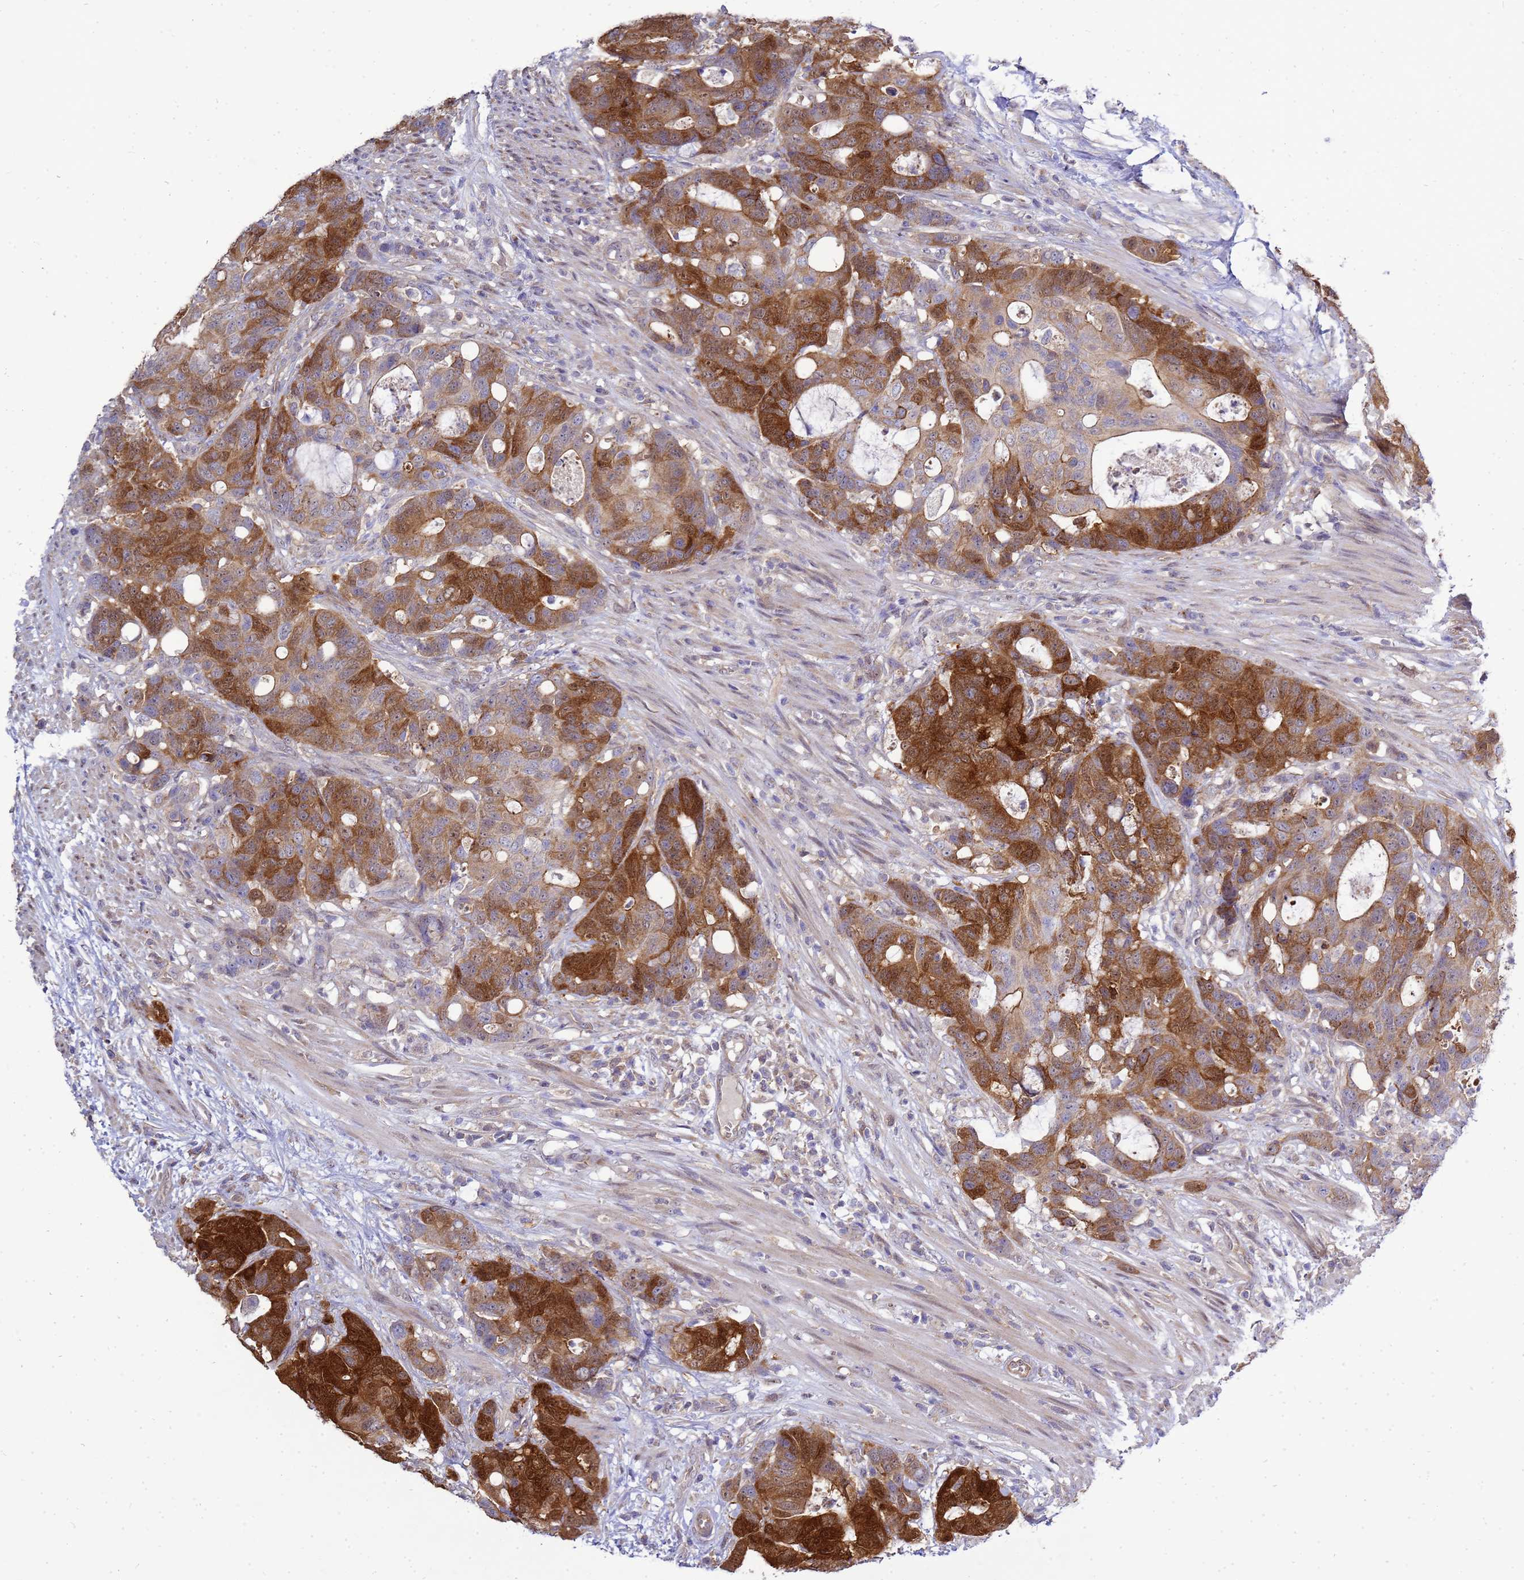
{"staining": {"intensity": "strong", "quantity": ">75%", "location": "cytoplasmic/membranous,nuclear"}, "tissue": "colorectal cancer", "cell_type": "Tumor cells", "image_type": "cancer", "snomed": [{"axis": "morphology", "description": "Adenocarcinoma, NOS"}, {"axis": "topography", "description": "Colon"}], "caption": "A brown stain shows strong cytoplasmic/membranous and nuclear staining of a protein in human colorectal cancer (adenocarcinoma) tumor cells.", "gene": "EIF4EBP3", "patient": {"sex": "female", "age": 82}}